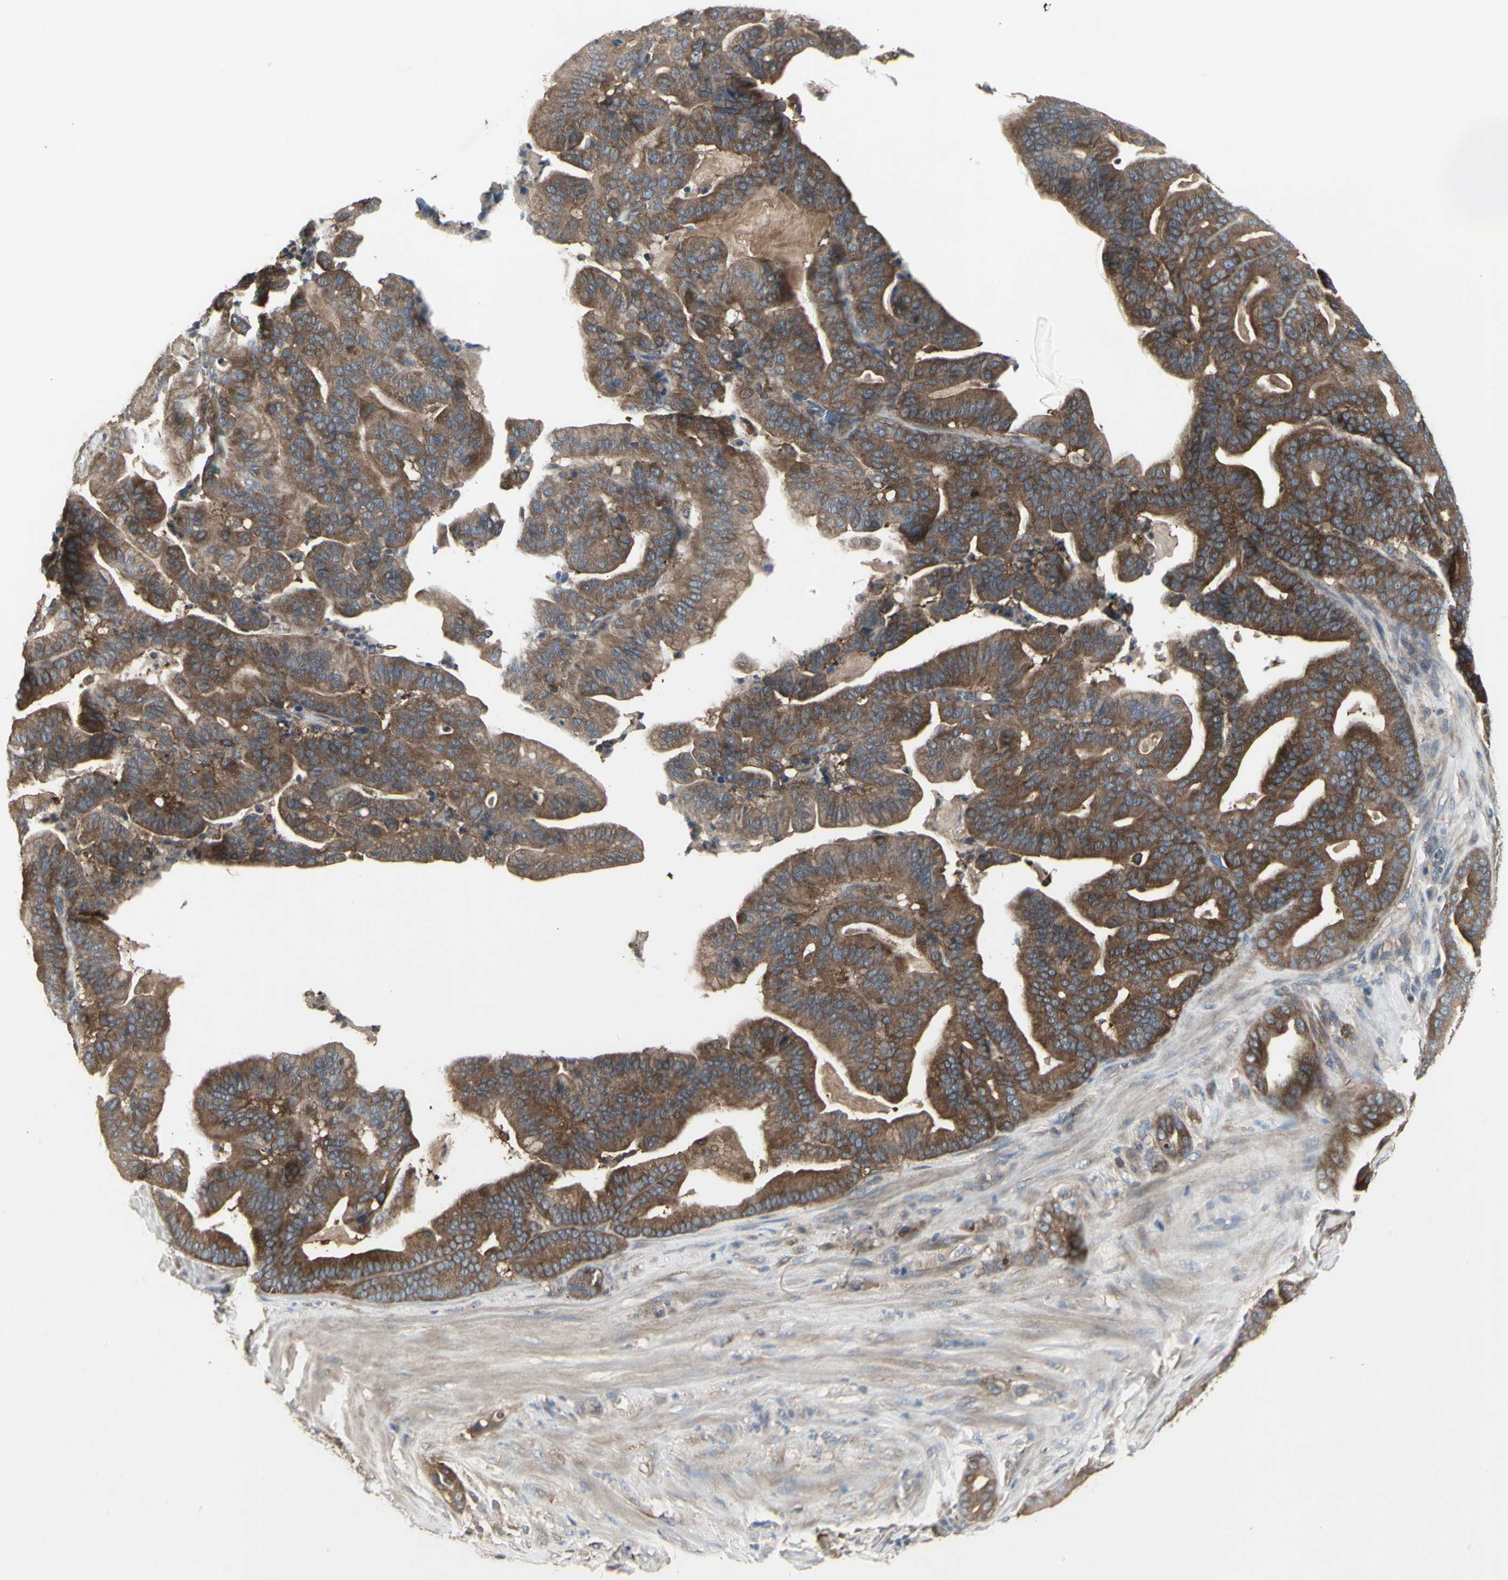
{"staining": {"intensity": "moderate", "quantity": ">75%", "location": "cytoplasmic/membranous"}, "tissue": "pancreatic cancer", "cell_type": "Tumor cells", "image_type": "cancer", "snomed": [{"axis": "morphology", "description": "Adenocarcinoma, NOS"}, {"axis": "topography", "description": "Pancreas"}], "caption": "IHC of human adenocarcinoma (pancreatic) reveals medium levels of moderate cytoplasmic/membranous positivity in about >75% of tumor cells. The staining was performed using DAB to visualize the protein expression in brown, while the nuclei were stained in blue with hematoxylin (Magnification: 20x).", "gene": "CHURC1-FNTB", "patient": {"sex": "male", "age": 63}}